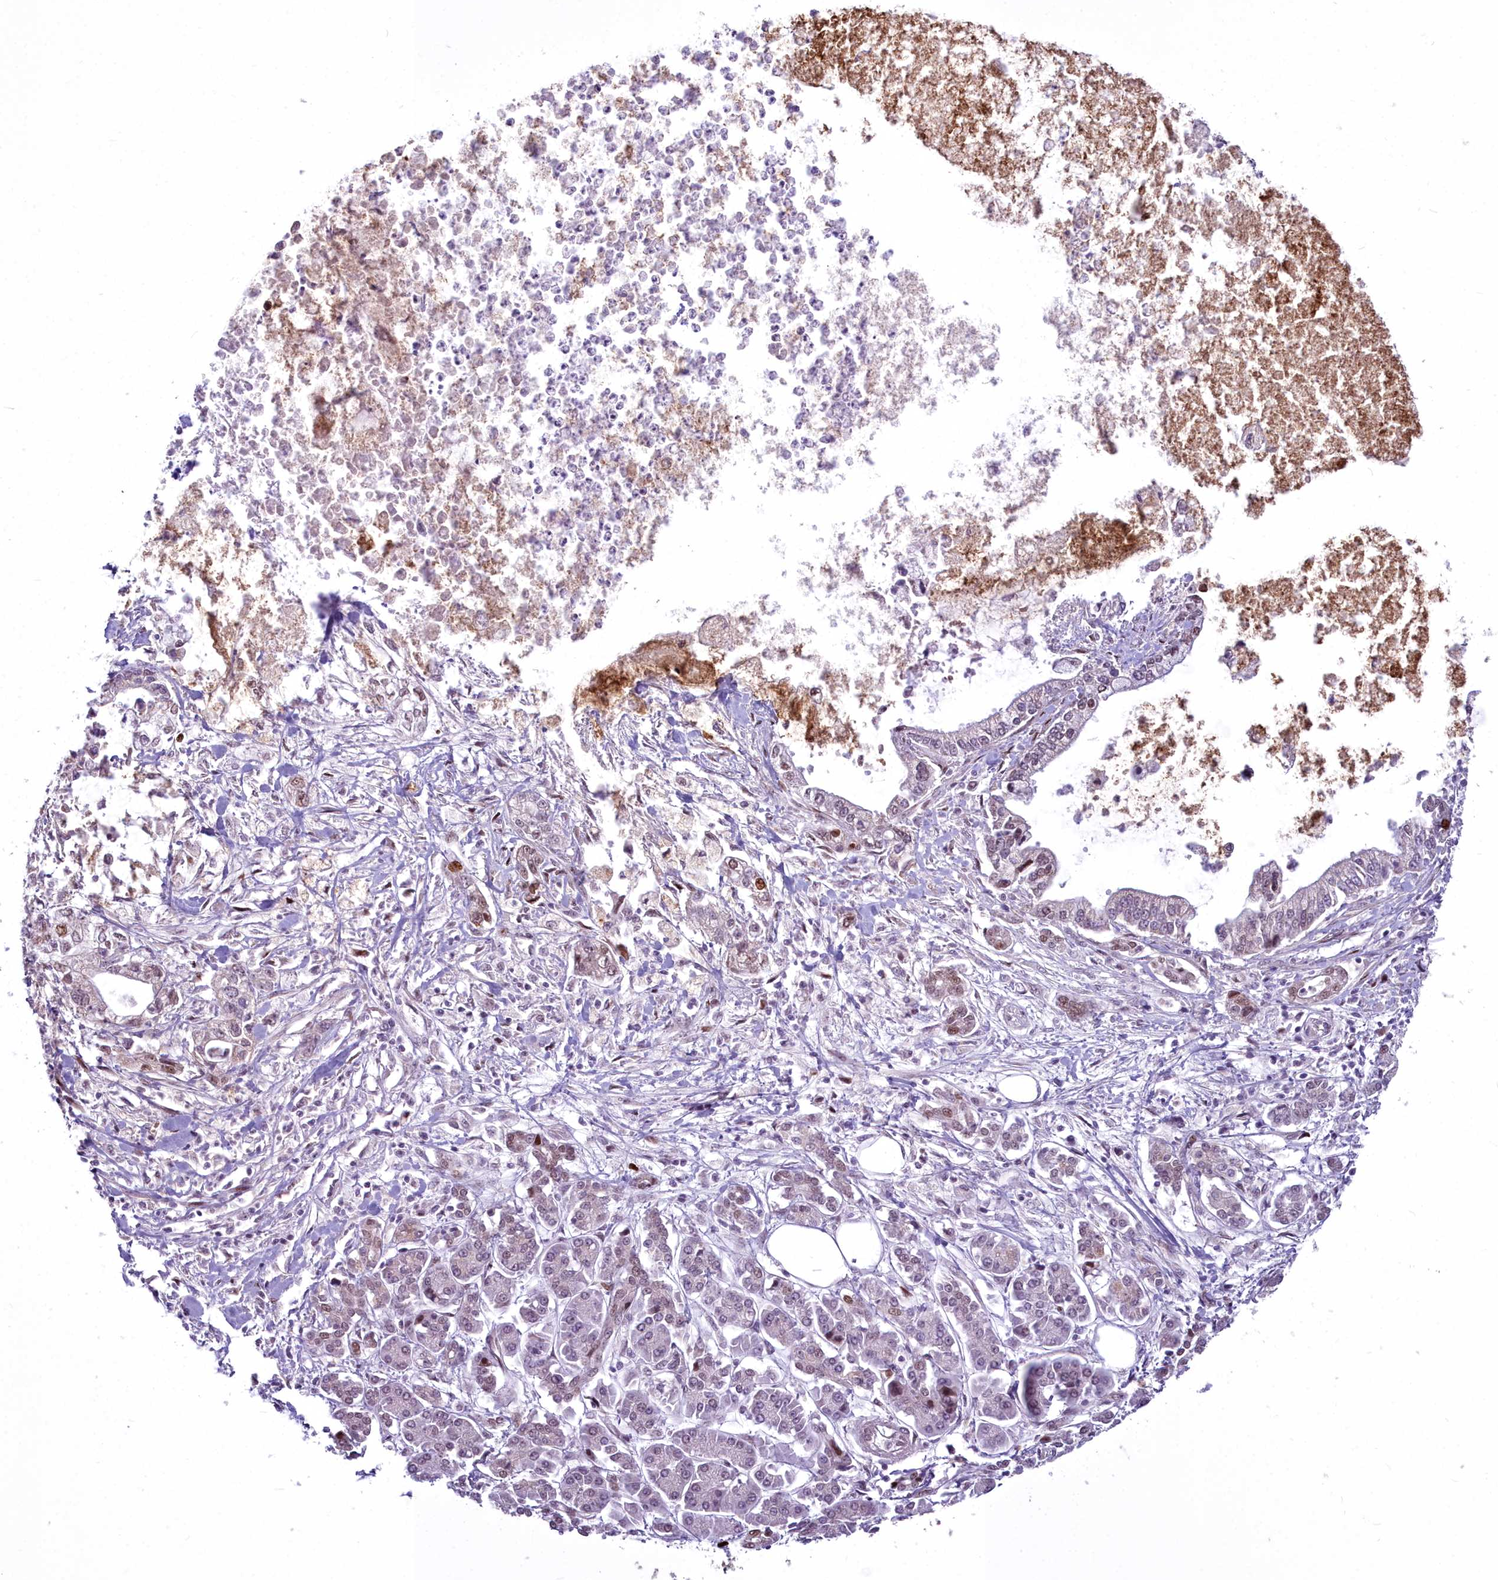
{"staining": {"intensity": "weak", "quantity": "25%-75%", "location": "nuclear"}, "tissue": "pancreatic cancer", "cell_type": "Tumor cells", "image_type": "cancer", "snomed": [{"axis": "morphology", "description": "Adenocarcinoma, NOS"}, {"axis": "topography", "description": "Pancreas"}], "caption": "The photomicrograph displays staining of pancreatic cancer, revealing weak nuclear protein staining (brown color) within tumor cells. (Brightfield microscopy of DAB IHC at high magnification).", "gene": "AP1M1", "patient": {"sex": "male", "age": 69}}